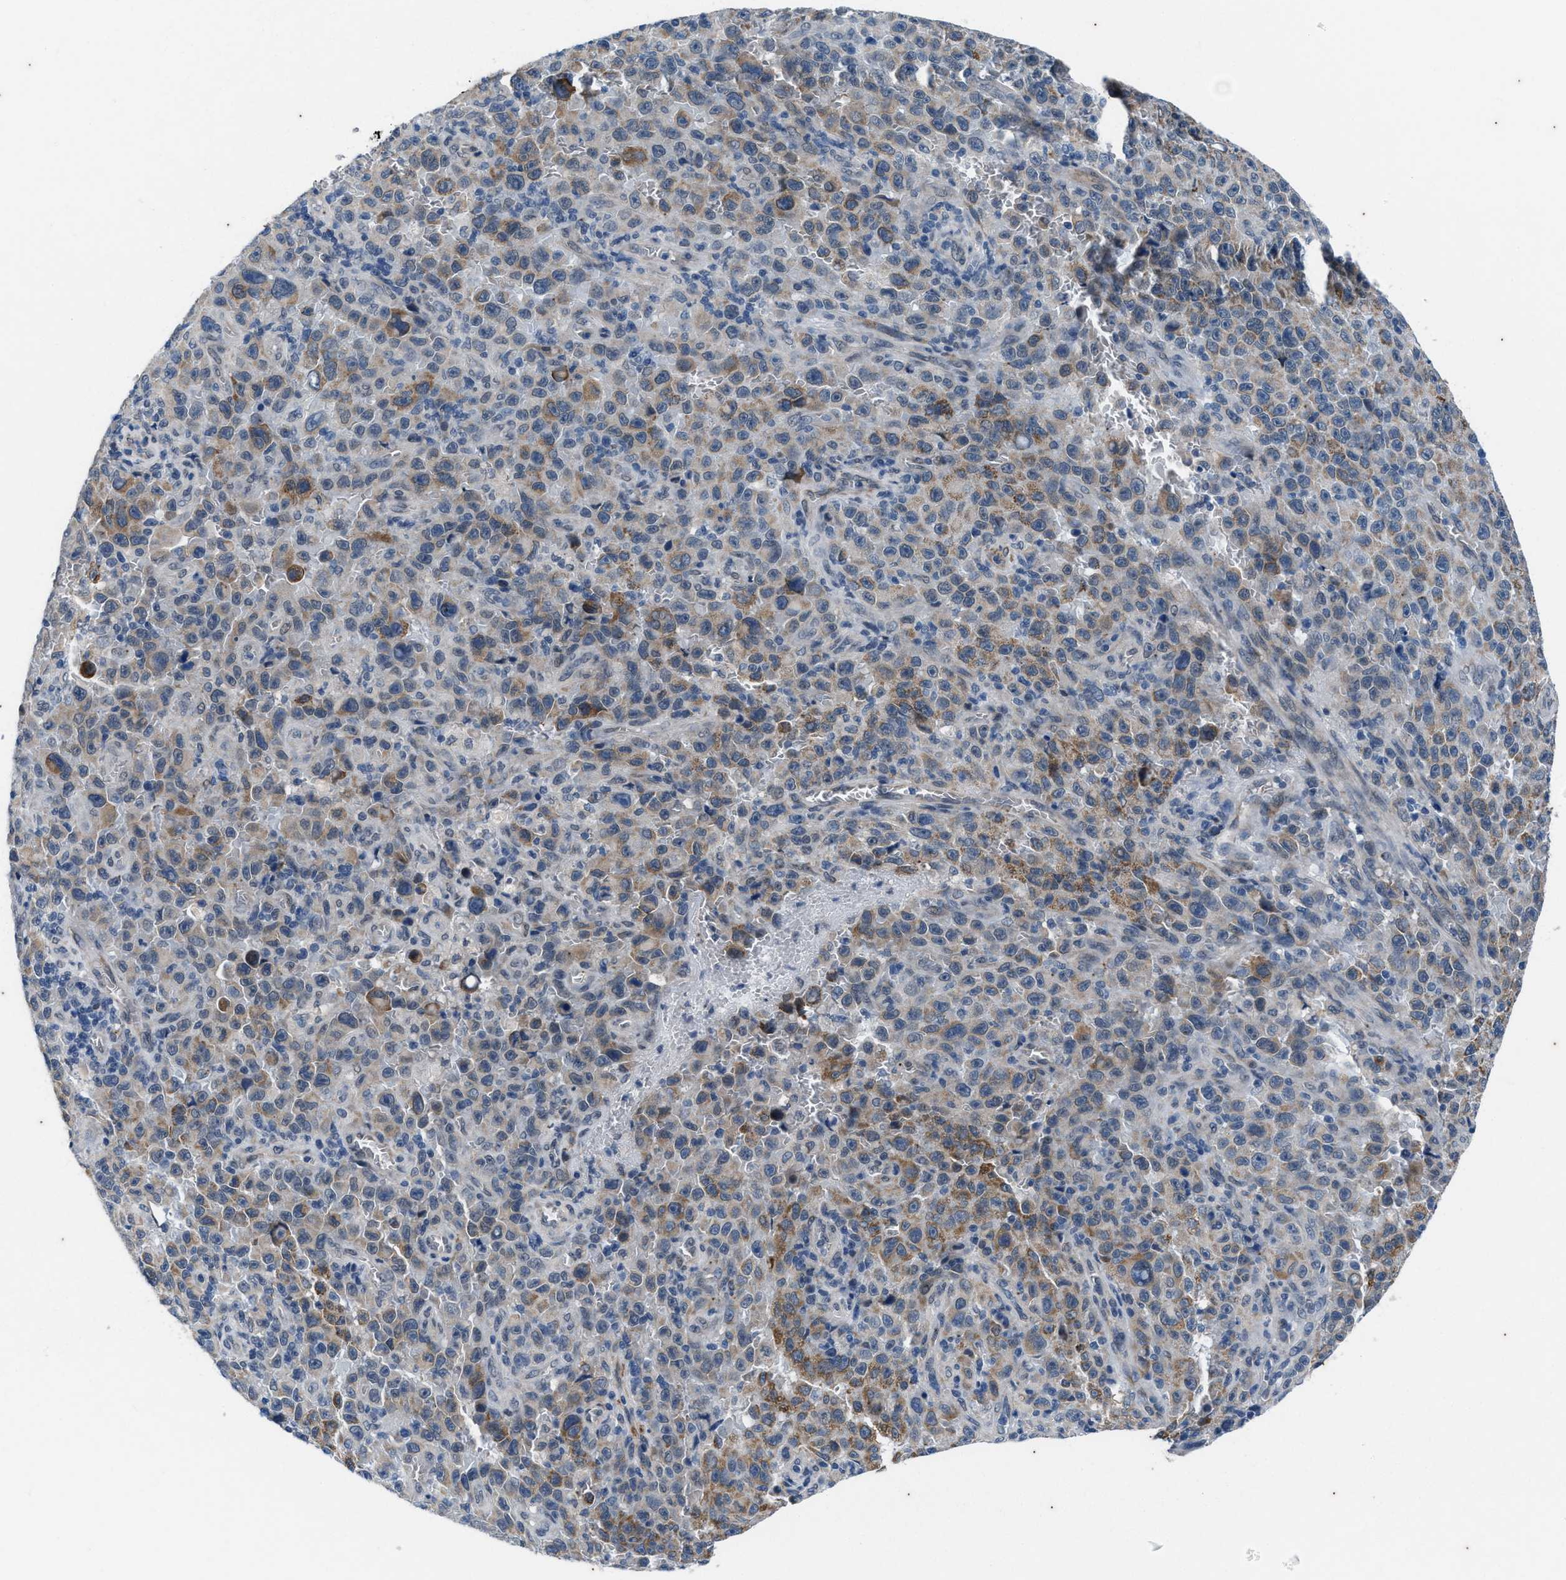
{"staining": {"intensity": "moderate", "quantity": "25%-75%", "location": "cytoplasmic/membranous"}, "tissue": "melanoma", "cell_type": "Tumor cells", "image_type": "cancer", "snomed": [{"axis": "morphology", "description": "Malignant melanoma, NOS"}, {"axis": "topography", "description": "Skin"}], "caption": "Protein expression analysis of human melanoma reveals moderate cytoplasmic/membranous positivity in about 25%-75% of tumor cells.", "gene": "KIF24", "patient": {"sex": "female", "age": 82}}